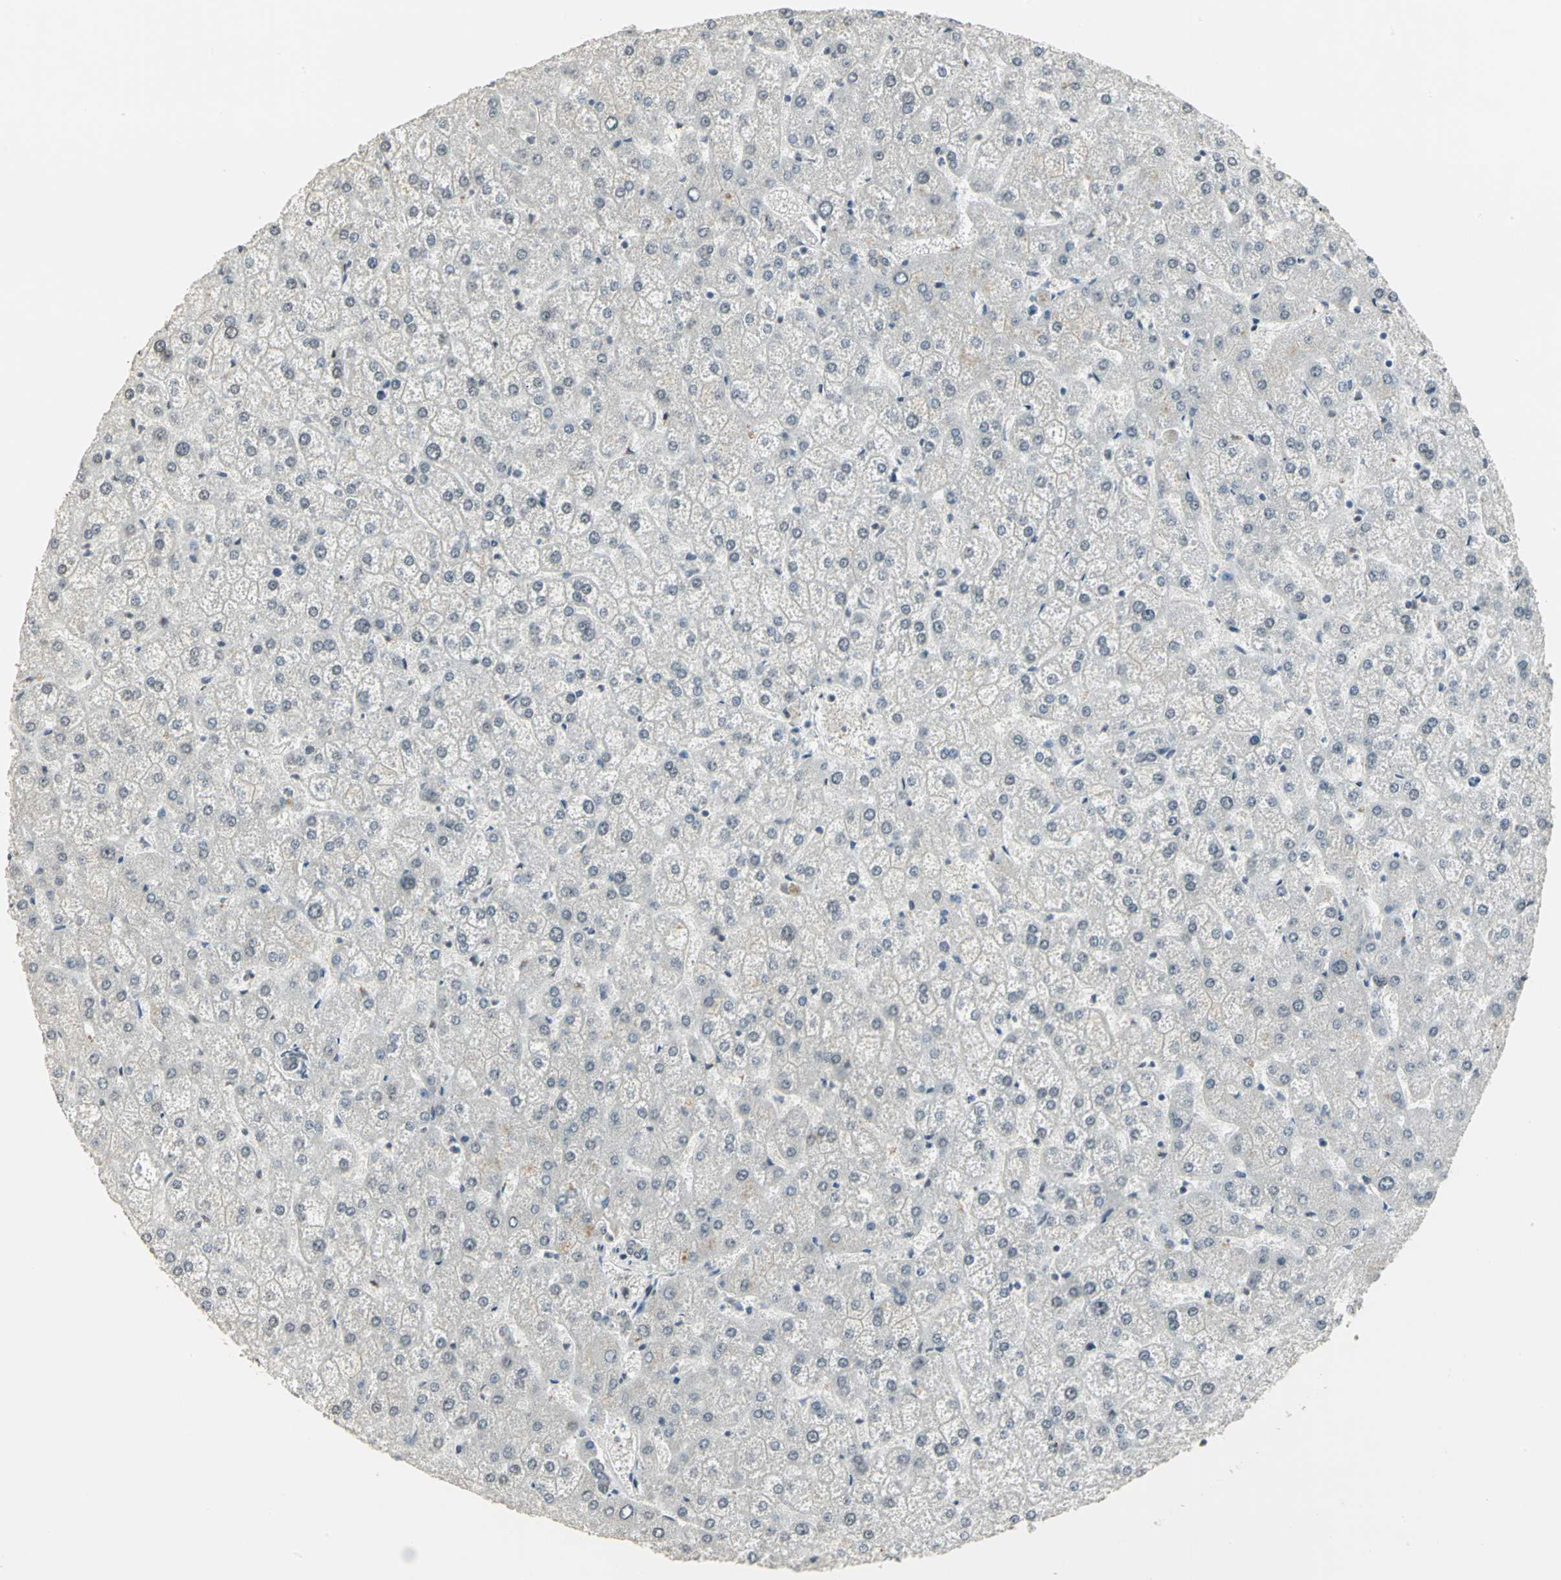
{"staining": {"intensity": "negative", "quantity": "none", "location": "none"}, "tissue": "liver", "cell_type": "Cholangiocytes", "image_type": "normal", "snomed": [{"axis": "morphology", "description": "Normal tissue, NOS"}, {"axis": "topography", "description": "Liver"}], "caption": "This image is of benign liver stained with immunohistochemistry (IHC) to label a protein in brown with the nuclei are counter-stained blue. There is no positivity in cholangiocytes.", "gene": "CBX3", "patient": {"sex": "female", "age": 32}}